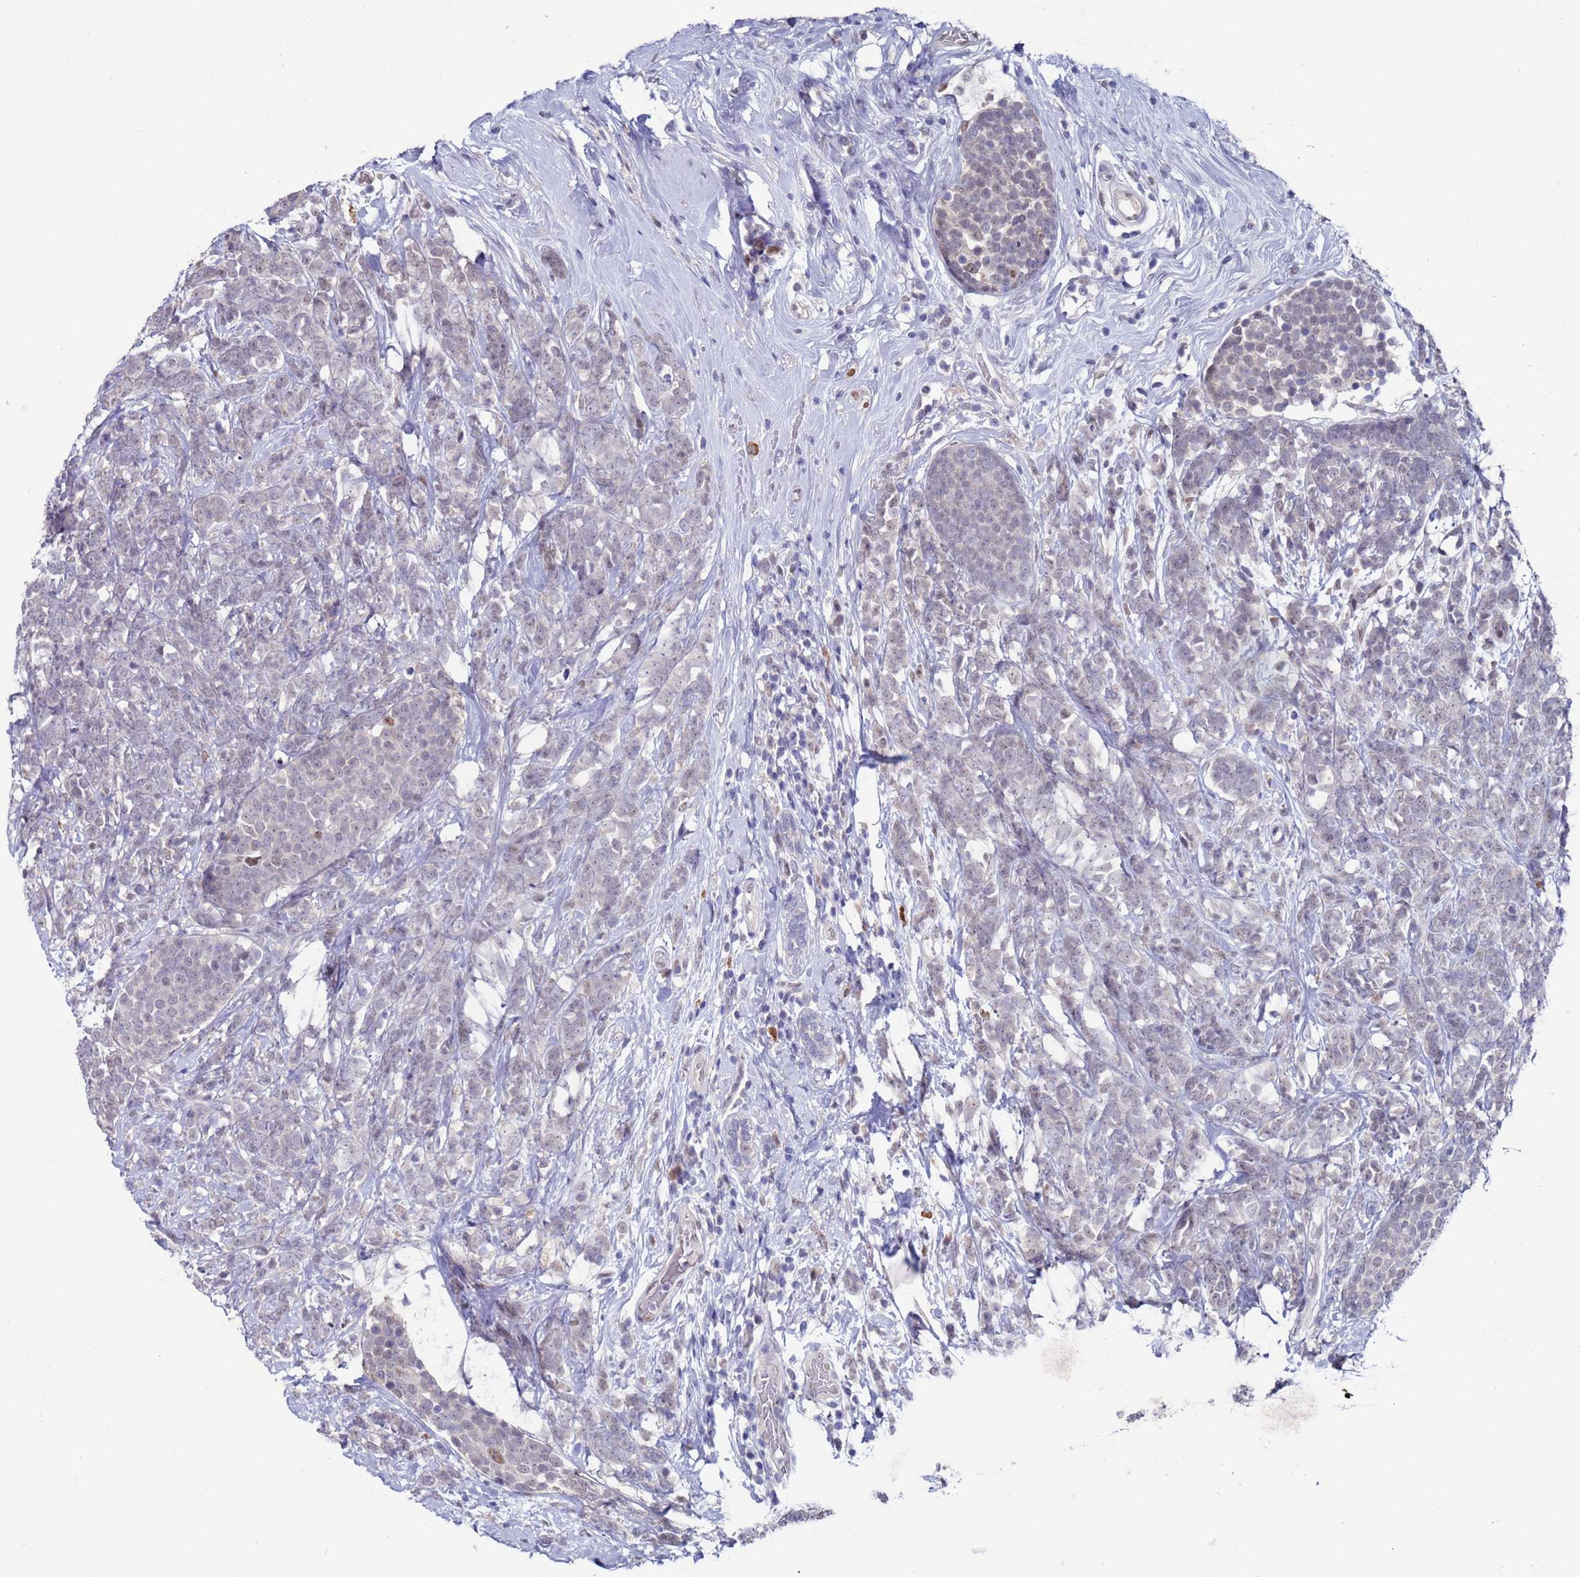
{"staining": {"intensity": "negative", "quantity": "none", "location": "none"}, "tissue": "breast cancer", "cell_type": "Tumor cells", "image_type": "cancer", "snomed": [{"axis": "morphology", "description": "Lobular carcinoma"}, {"axis": "topography", "description": "Breast"}], "caption": "This image is of breast lobular carcinoma stained with IHC to label a protein in brown with the nuclei are counter-stained blue. There is no staining in tumor cells.", "gene": "FBXO27", "patient": {"sex": "female", "age": 58}}